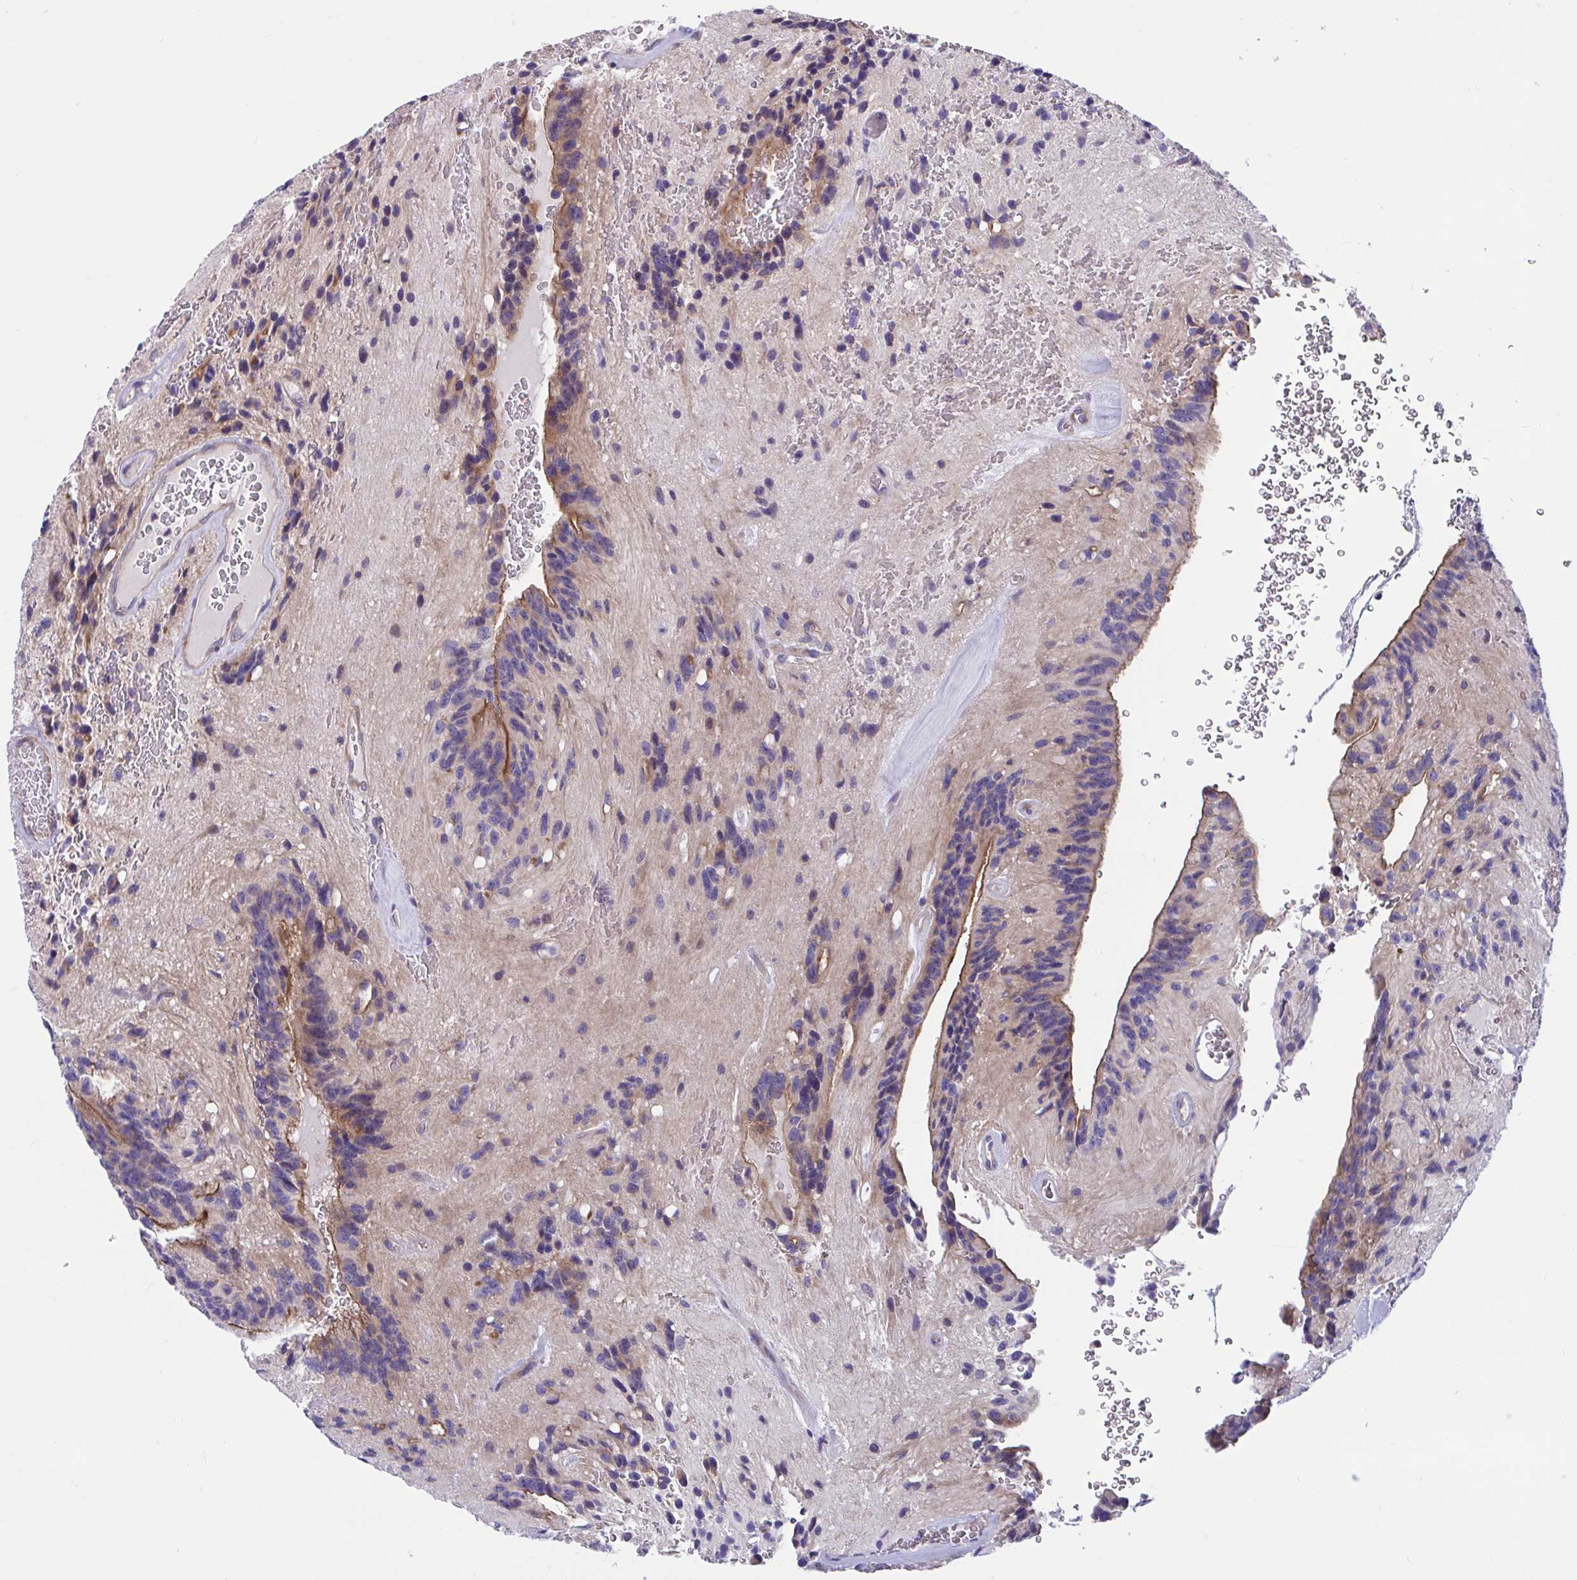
{"staining": {"intensity": "weak", "quantity": "25%-75%", "location": "cytoplasmic/membranous"}, "tissue": "glioma", "cell_type": "Tumor cells", "image_type": "cancer", "snomed": [{"axis": "morphology", "description": "Glioma, malignant, Low grade"}, {"axis": "topography", "description": "Brain"}], "caption": "Tumor cells reveal low levels of weak cytoplasmic/membranous positivity in approximately 25%-75% of cells in malignant glioma (low-grade).", "gene": "WBP1", "patient": {"sex": "male", "age": 31}}